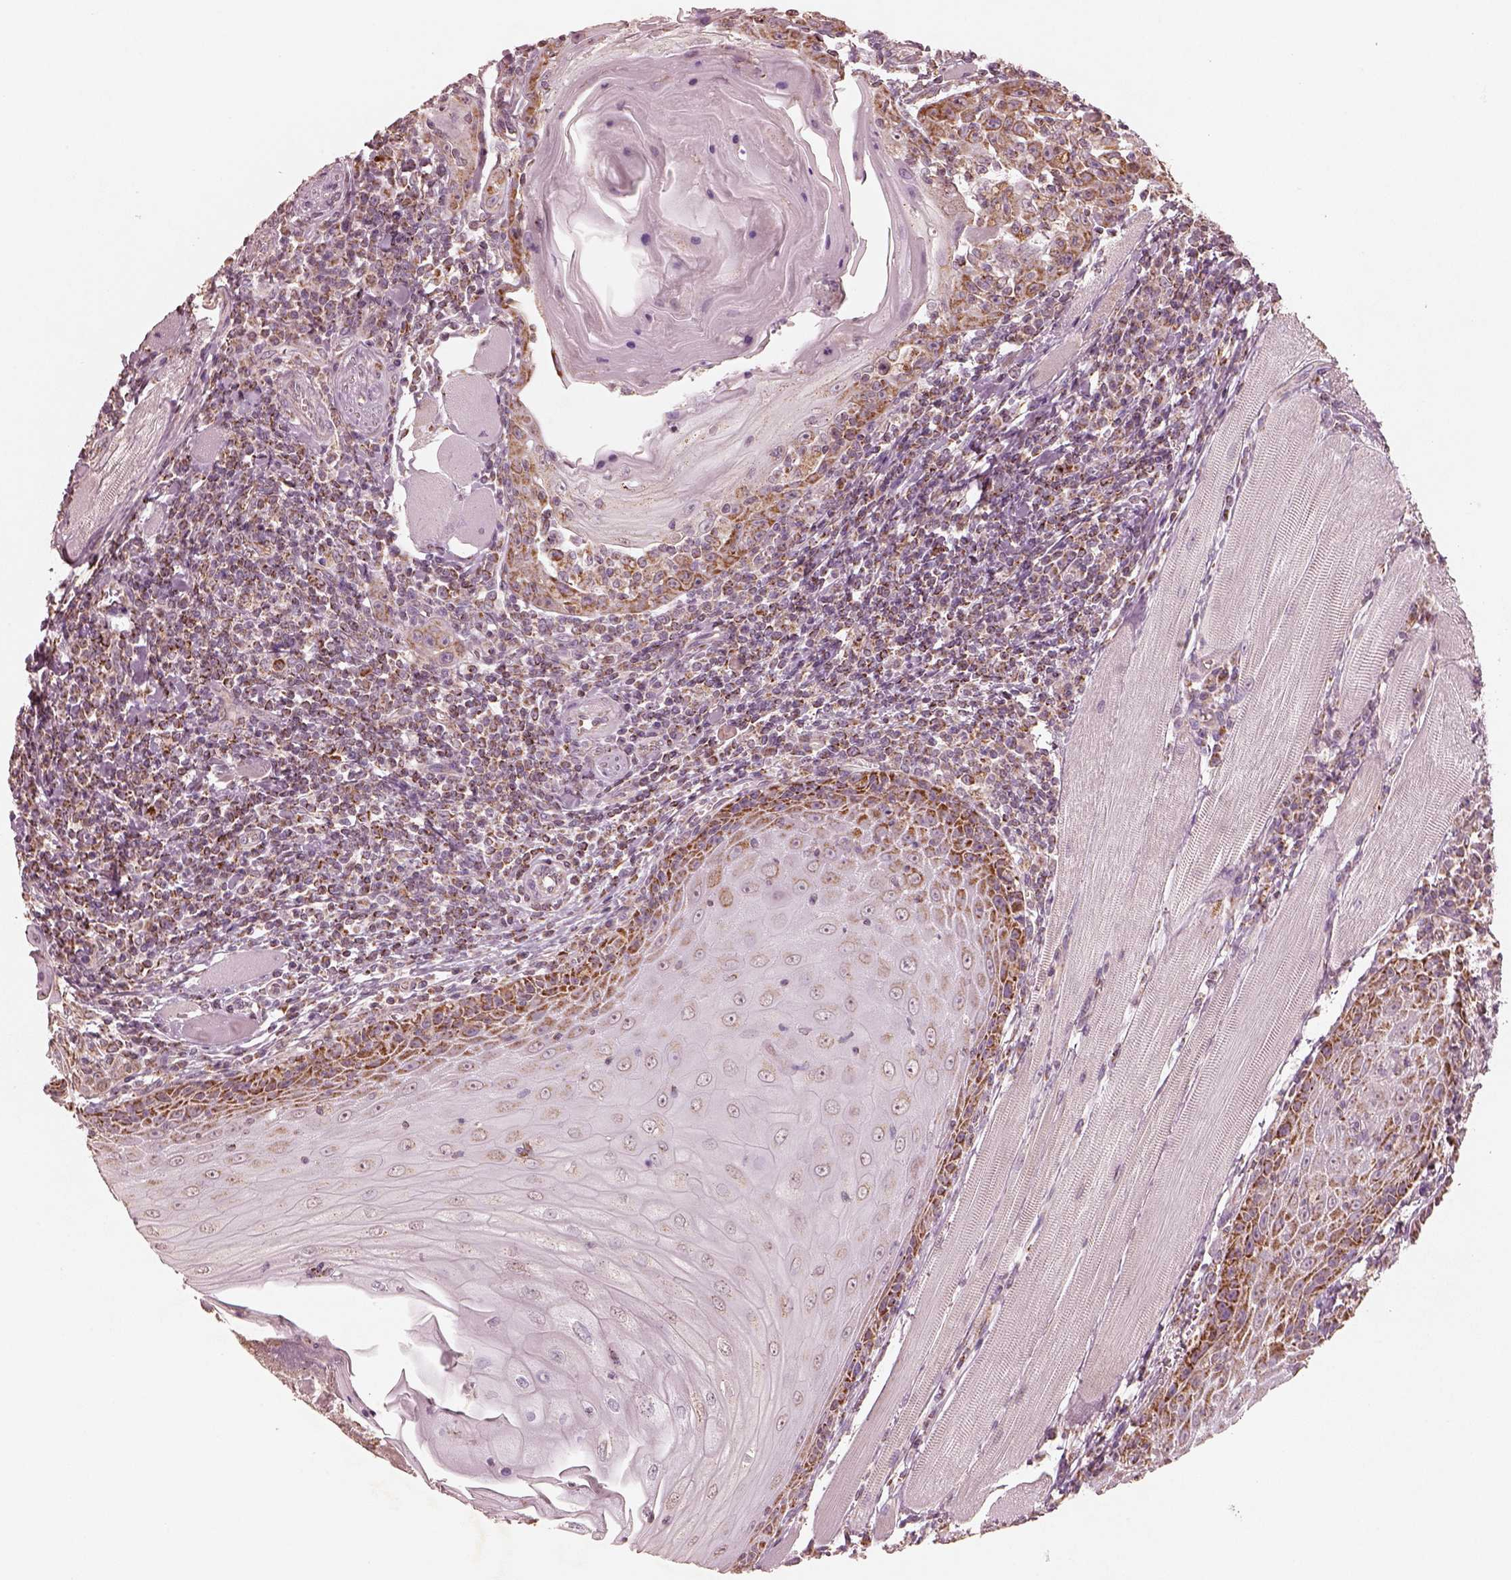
{"staining": {"intensity": "moderate", "quantity": ">75%", "location": "cytoplasmic/membranous"}, "tissue": "head and neck cancer", "cell_type": "Tumor cells", "image_type": "cancer", "snomed": [{"axis": "morphology", "description": "Normal tissue, NOS"}, {"axis": "morphology", "description": "Squamous cell carcinoma, NOS"}, {"axis": "topography", "description": "Oral tissue"}, {"axis": "topography", "description": "Head-Neck"}], "caption": "Immunohistochemistry (IHC) (DAB) staining of squamous cell carcinoma (head and neck) shows moderate cytoplasmic/membranous protein staining in approximately >75% of tumor cells. The staining was performed using DAB to visualize the protein expression in brown, while the nuclei were stained in blue with hematoxylin (Magnification: 20x).", "gene": "ENTPD6", "patient": {"sex": "male", "age": 52}}